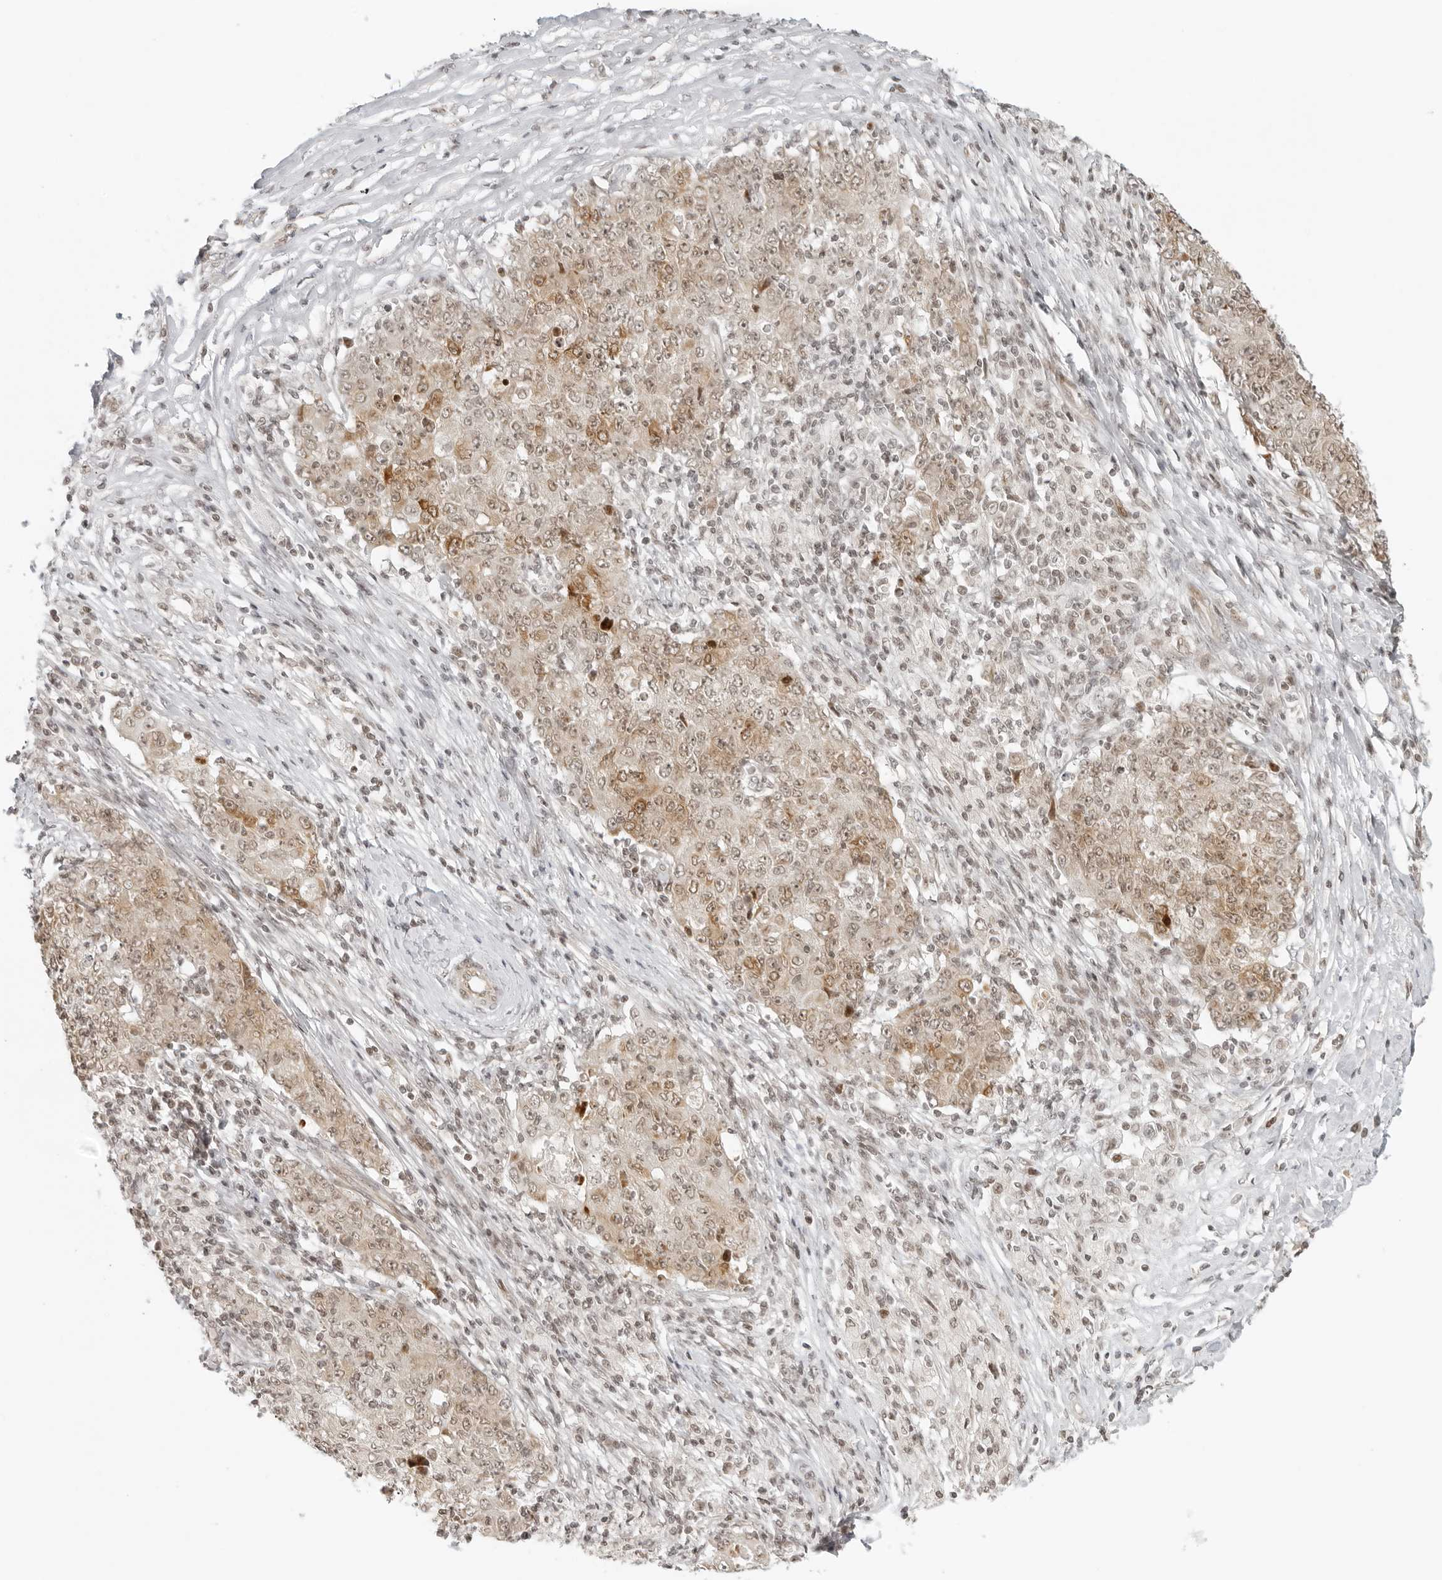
{"staining": {"intensity": "moderate", "quantity": ">75%", "location": "cytoplasmic/membranous,nuclear"}, "tissue": "ovarian cancer", "cell_type": "Tumor cells", "image_type": "cancer", "snomed": [{"axis": "morphology", "description": "Carcinoma, endometroid"}, {"axis": "topography", "description": "Ovary"}], "caption": "A brown stain labels moderate cytoplasmic/membranous and nuclear expression of a protein in human ovarian cancer tumor cells.", "gene": "ZNF407", "patient": {"sex": "female", "age": 42}}